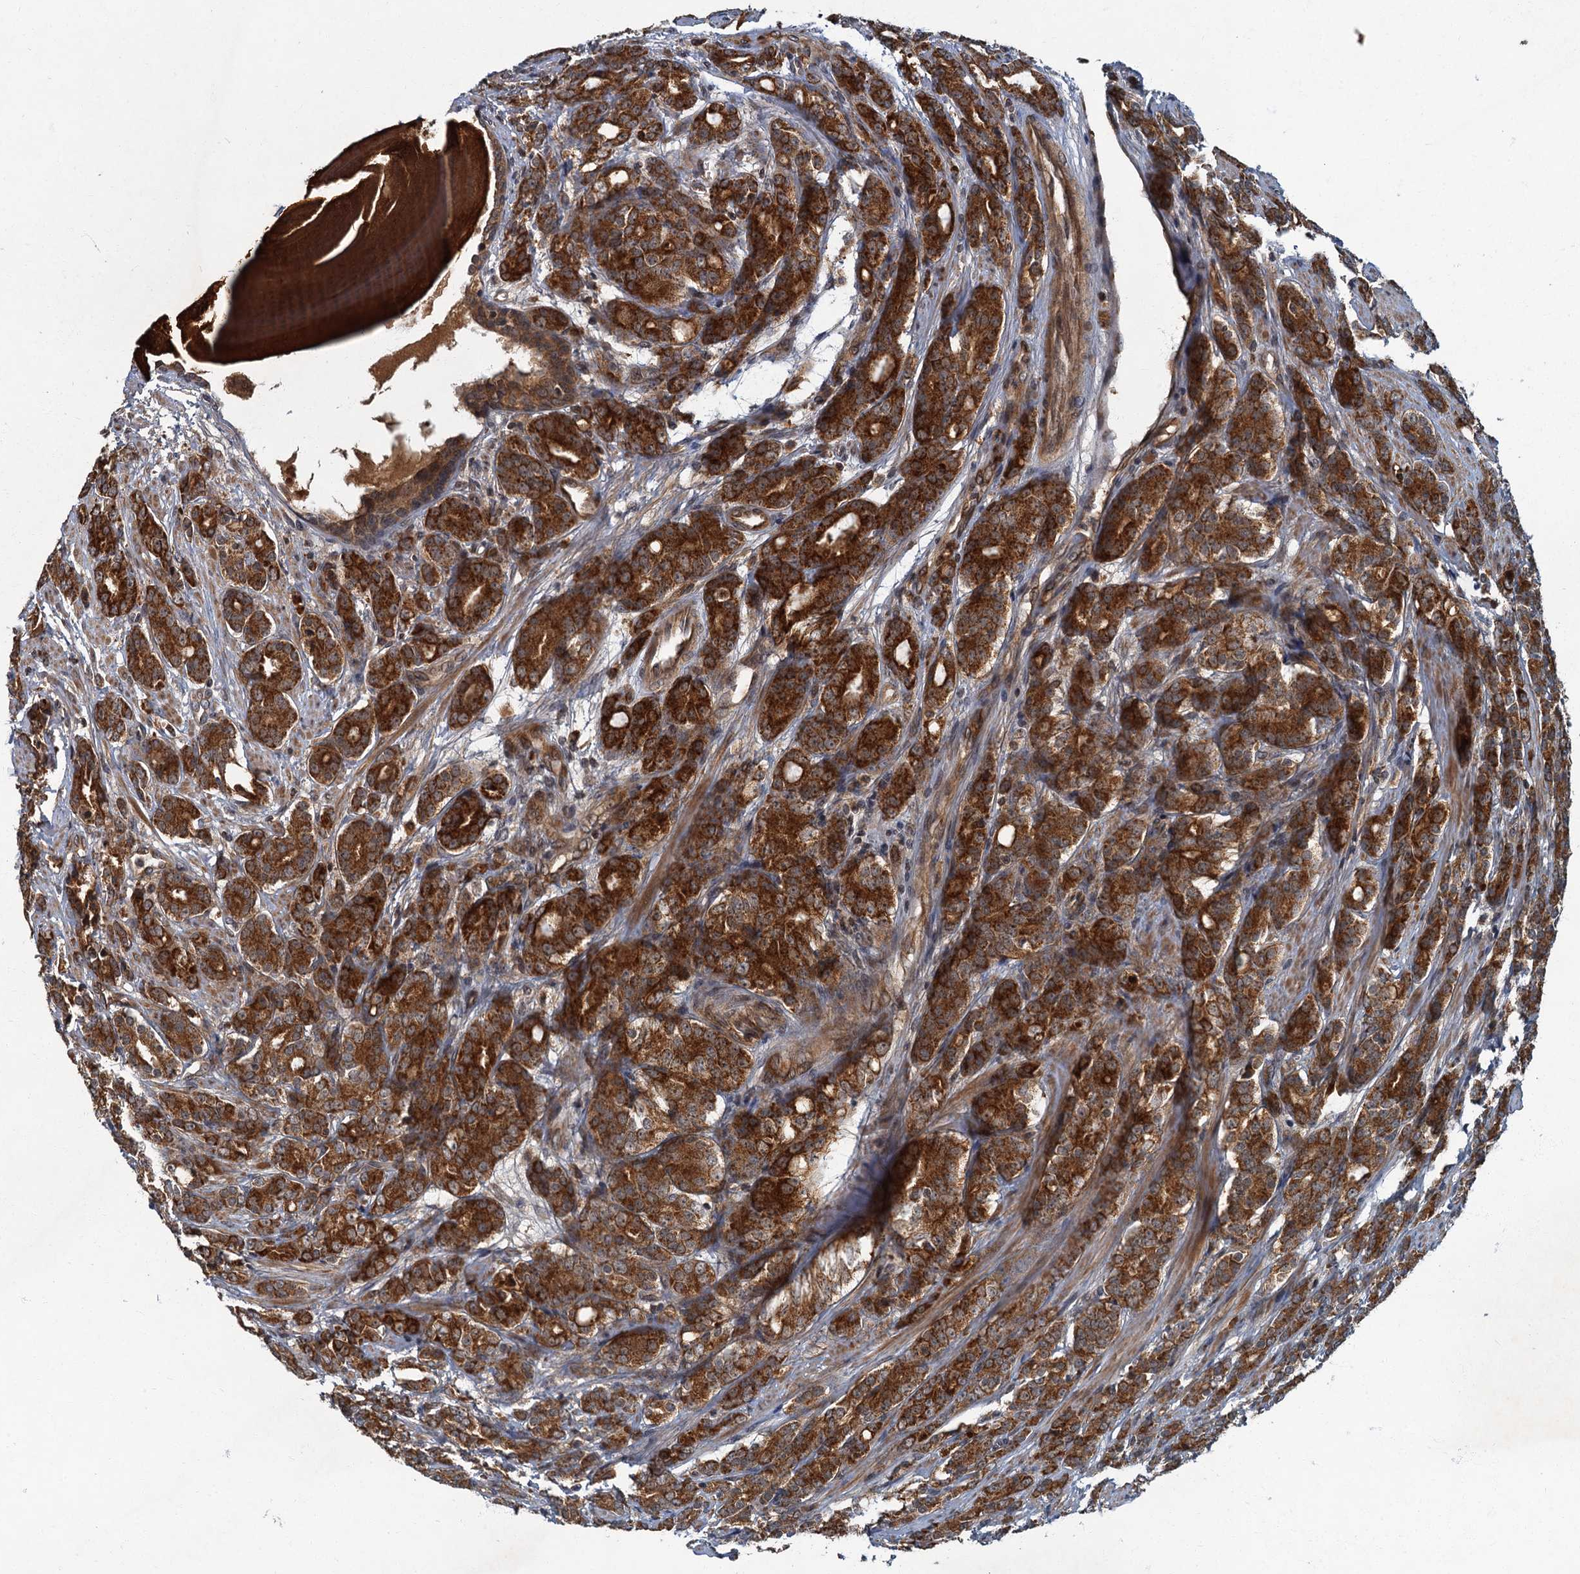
{"staining": {"intensity": "strong", "quantity": ">75%", "location": "cytoplasmic/membranous"}, "tissue": "prostate cancer", "cell_type": "Tumor cells", "image_type": "cancer", "snomed": [{"axis": "morphology", "description": "Adenocarcinoma, High grade"}, {"axis": "topography", "description": "Prostate"}], "caption": "IHC micrograph of prostate cancer stained for a protein (brown), which exhibits high levels of strong cytoplasmic/membranous positivity in about >75% of tumor cells.", "gene": "SLC11A2", "patient": {"sex": "male", "age": 62}}